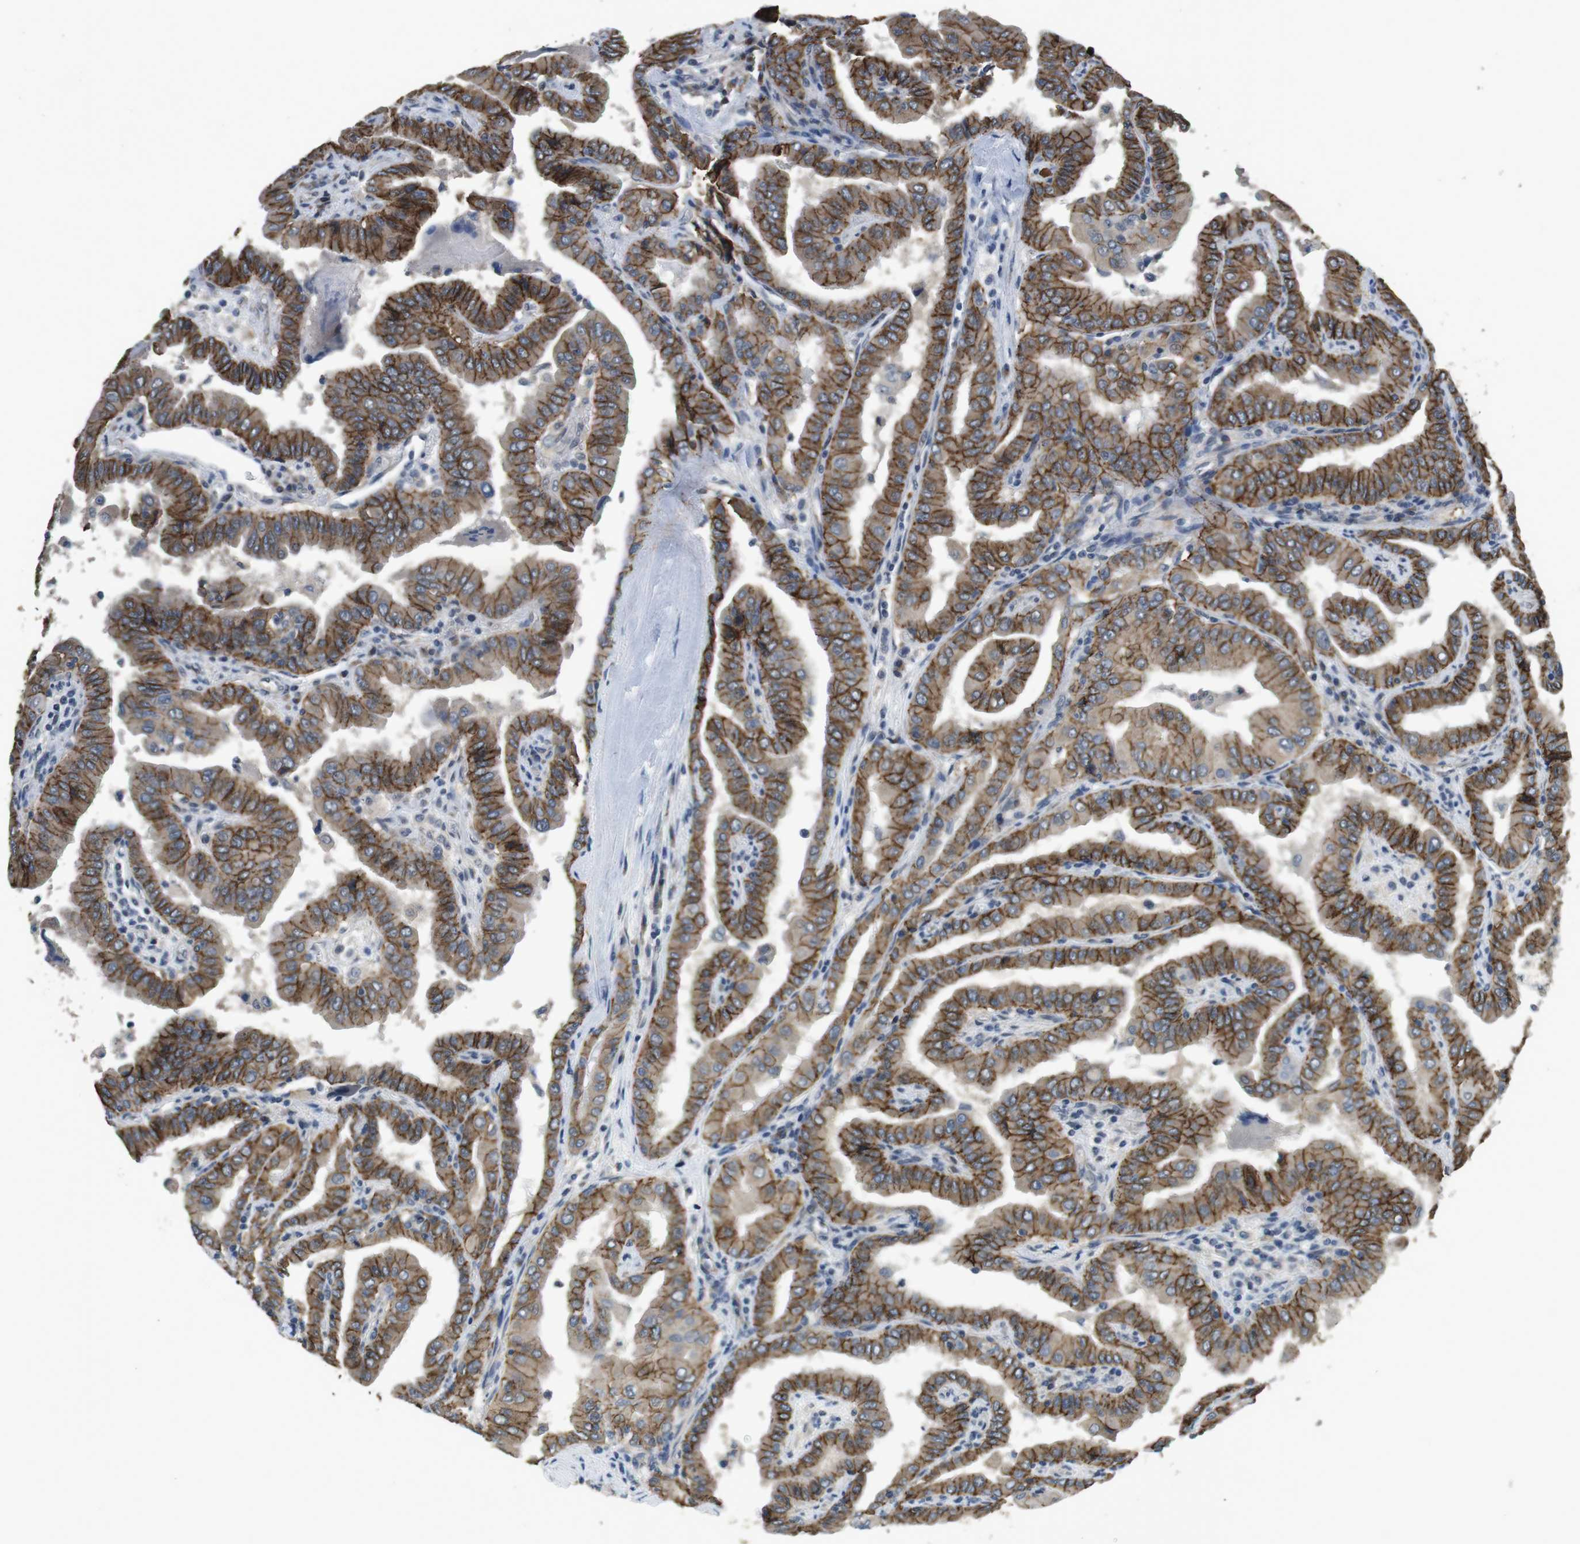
{"staining": {"intensity": "strong", "quantity": ">75%", "location": "cytoplasmic/membranous"}, "tissue": "thyroid cancer", "cell_type": "Tumor cells", "image_type": "cancer", "snomed": [{"axis": "morphology", "description": "Papillary adenocarcinoma, NOS"}, {"axis": "topography", "description": "Thyroid gland"}], "caption": "Protein expression analysis of human thyroid papillary adenocarcinoma reveals strong cytoplasmic/membranous expression in about >75% of tumor cells. The staining is performed using DAB (3,3'-diaminobenzidine) brown chromogen to label protein expression. The nuclei are counter-stained blue using hematoxylin.", "gene": "CLDN7", "patient": {"sex": "male", "age": 33}}